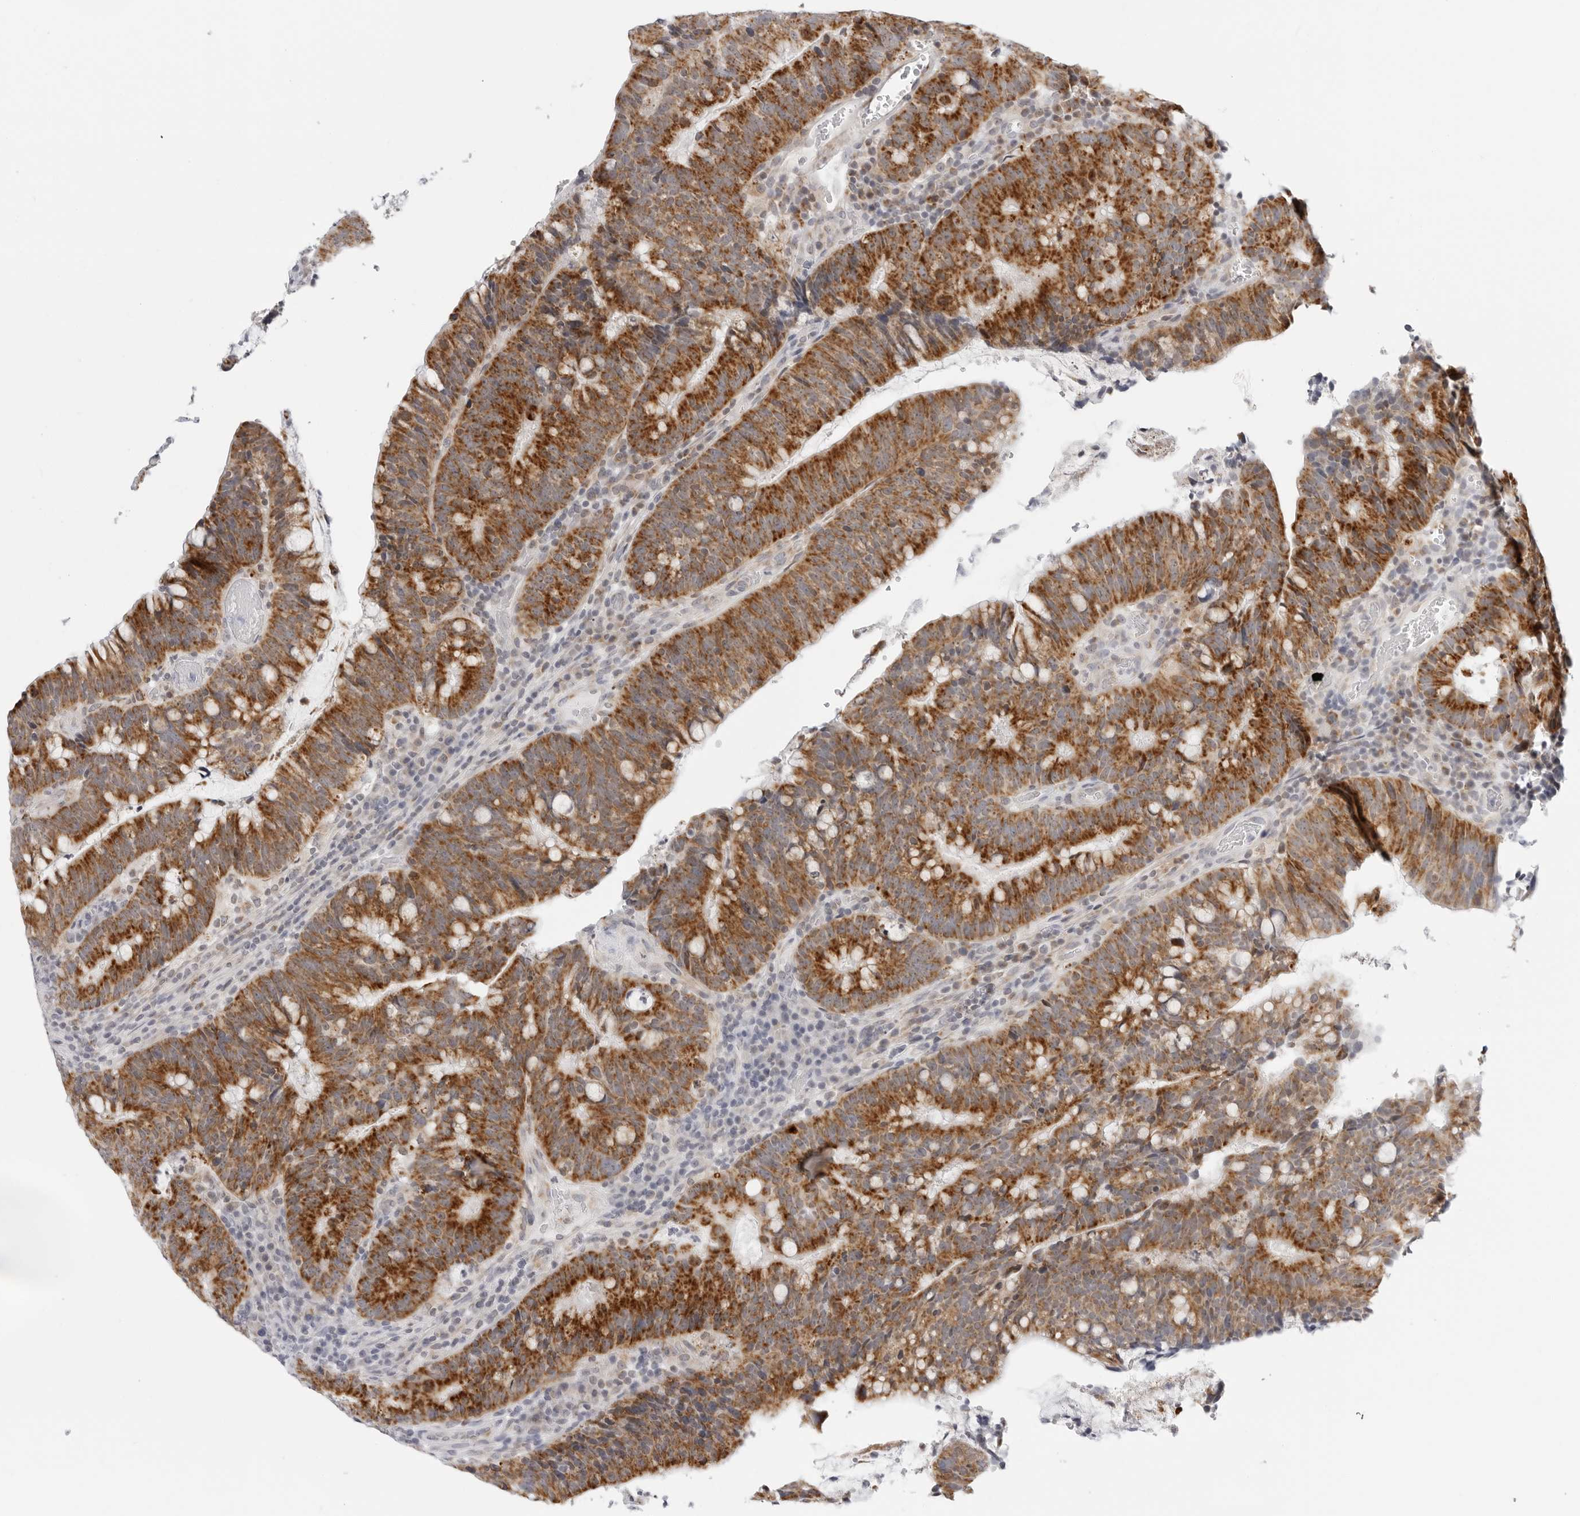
{"staining": {"intensity": "strong", "quantity": ">75%", "location": "cytoplasmic/membranous"}, "tissue": "colorectal cancer", "cell_type": "Tumor cells", "image_type": "cancer", "snomed": [{"axis": "morphology", "description": "Adenocarcinoma, NOS"}, {"axis": "topography", "description": "Colon"}], "caption": "A brown stain labels strong cytoplasmic/membranous expression of a protein in human colorectal cancer (adenocarcinoma) tumor cells.", "gene": "CIART", "patient": {"sex": "female", "age": 66}}